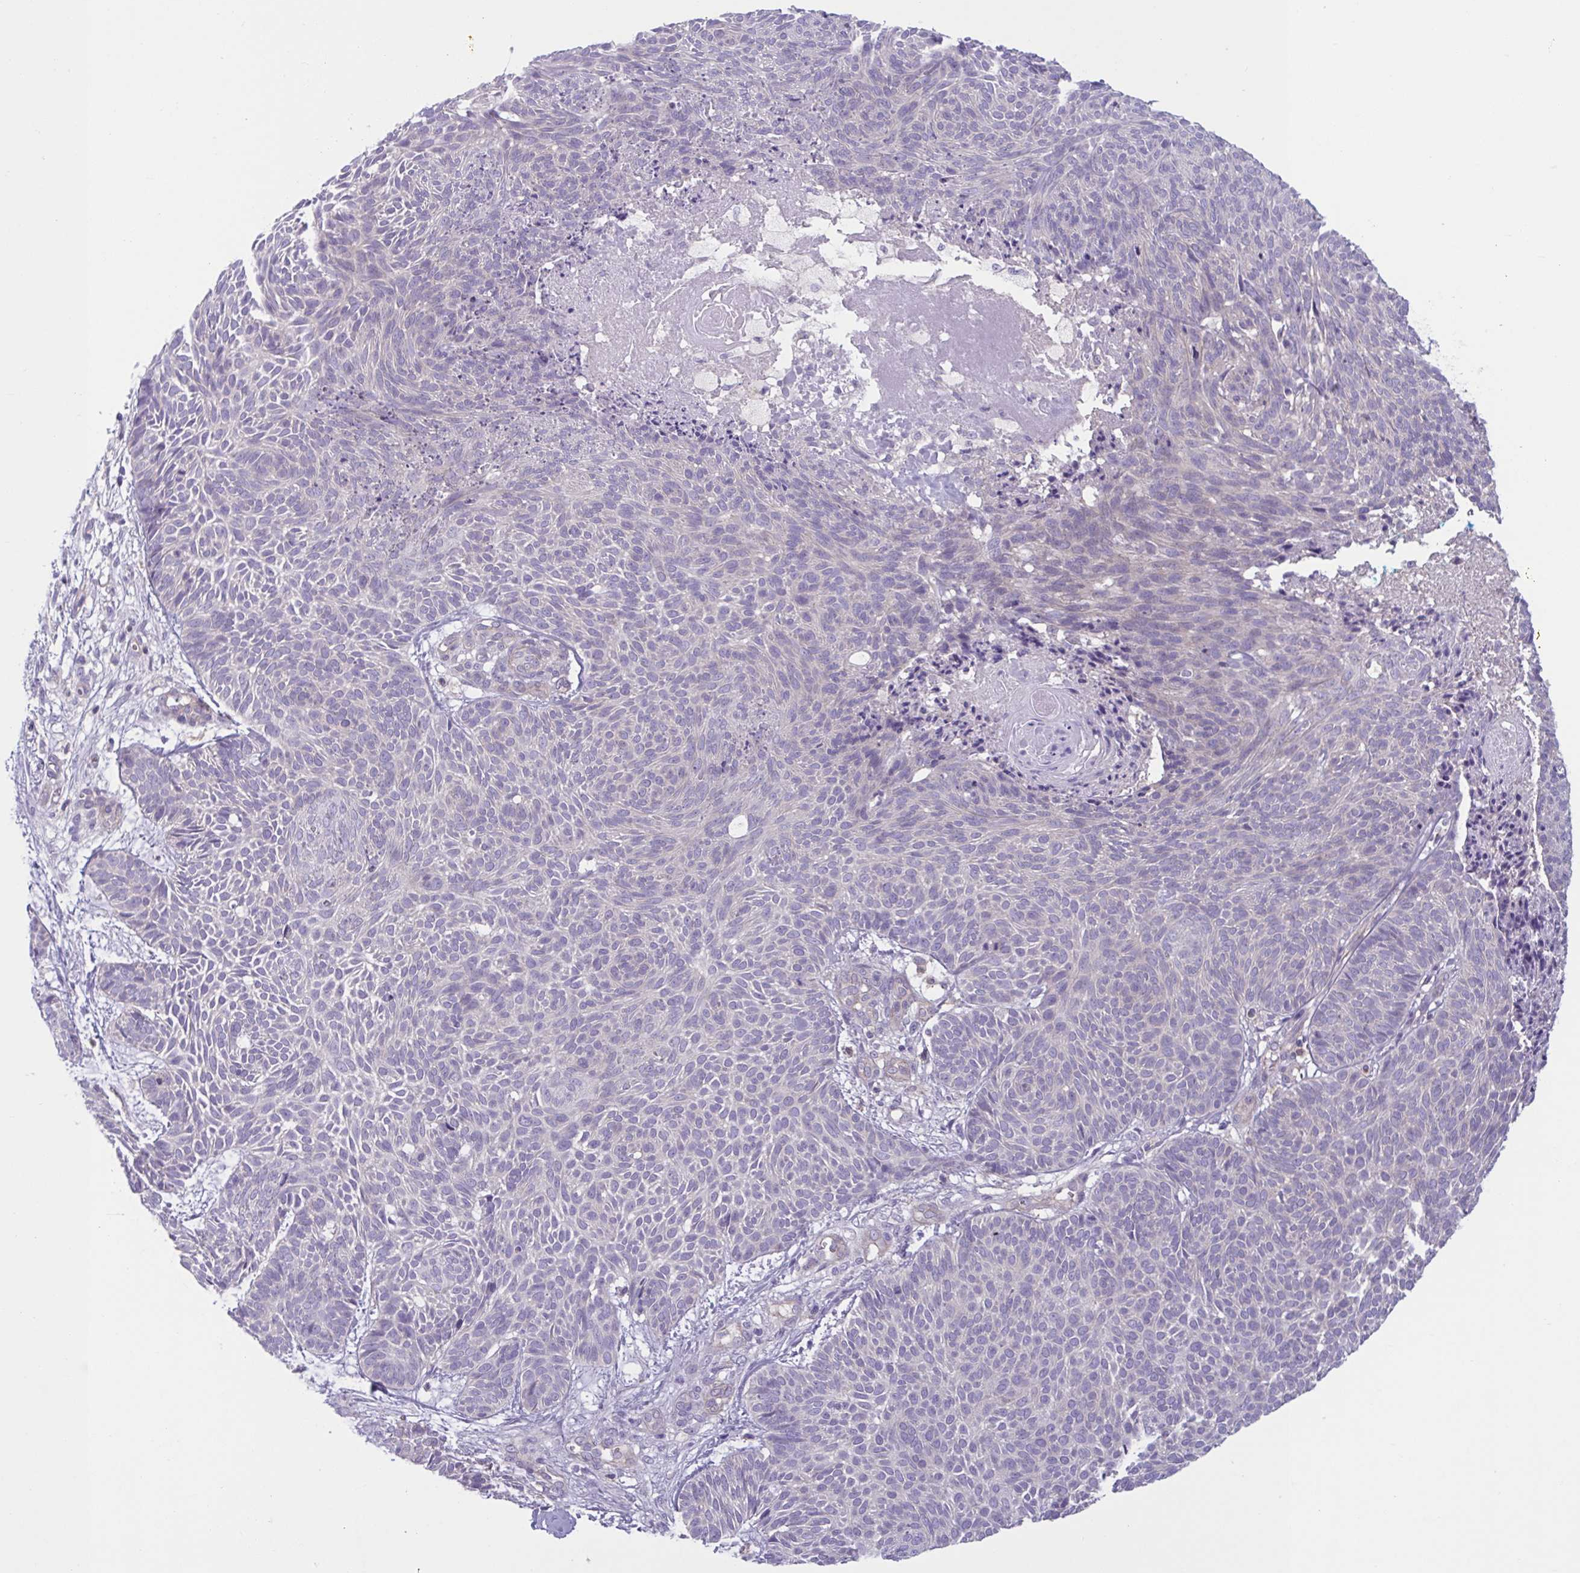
{"staining": {"intensity": "negative", "quantity": "none", "location": "none"}, "tissue": "skin cancer", "cell_type": "Tumor cells", "image_type": "cancer", "snomed": [{"axis": "morphology", "description": "Basal cell carcinoma"}, {"axis": "topography", "description": "Skin"}, {"axis": "topography", "description": "Skin of trunk"}], "caption": "Human skin cancer stained for a protein using IHC exhibits no staining in tumor cells.", "gene": "TTC7B", "patient": {"sex": "male", "age": 74}}